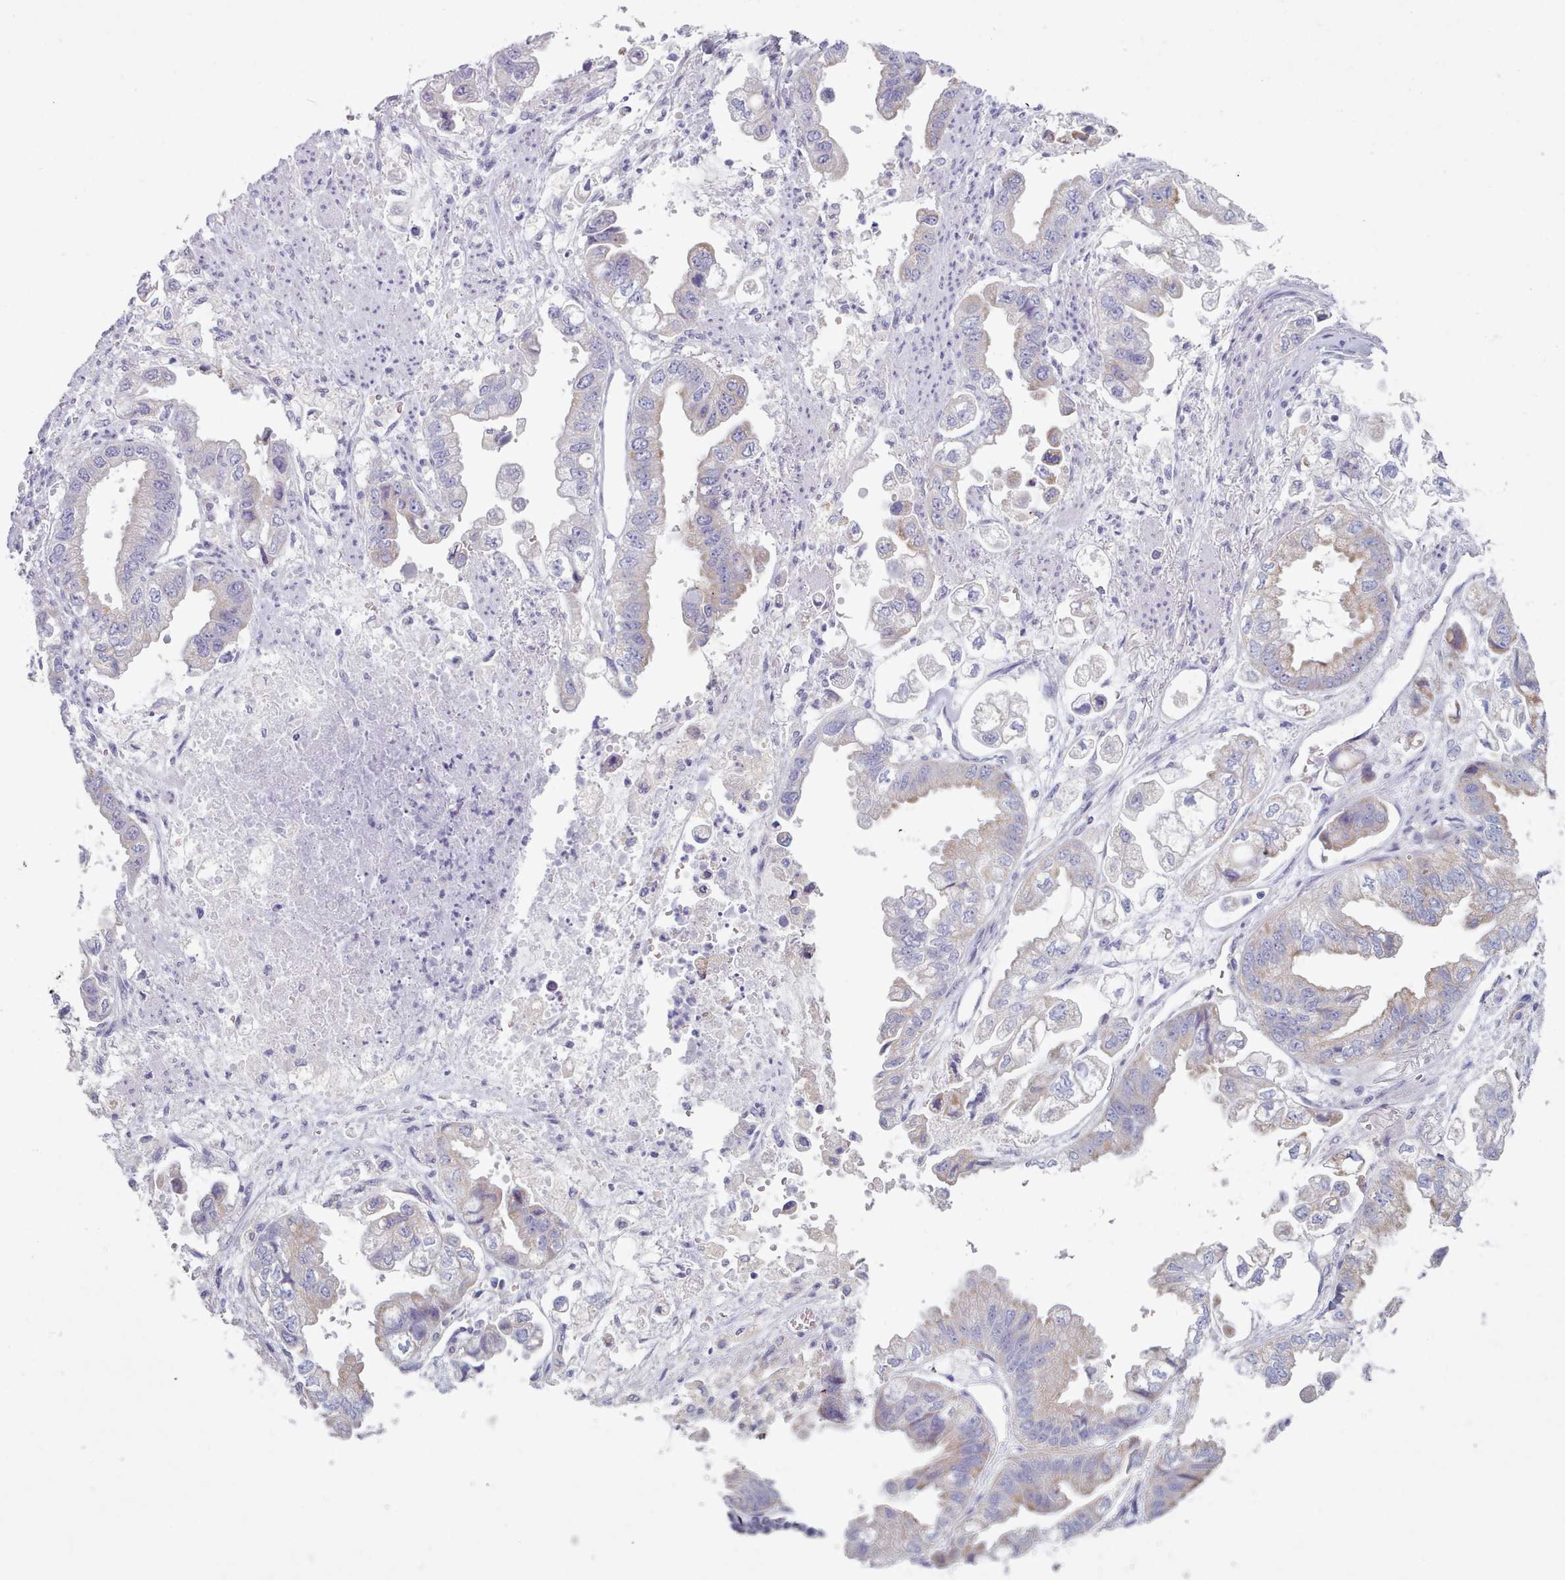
{"staining": {"intensity": "negative", "quantity": "none", "location": "none"}, "tissue": "stomach cancer", "cell_type": "Tumor cells", "image_type": "cancer", "snomed": [{"axis": "morphology", "description": "Adenocarcinoma, NOS"}, {"axis": "topography", "description": "Stomach"}], "caption": "There is no significant expression in tumor cells of stomach cancer.", "gene": "HAO1", "patient": {"sex": "male", "age": 62}}